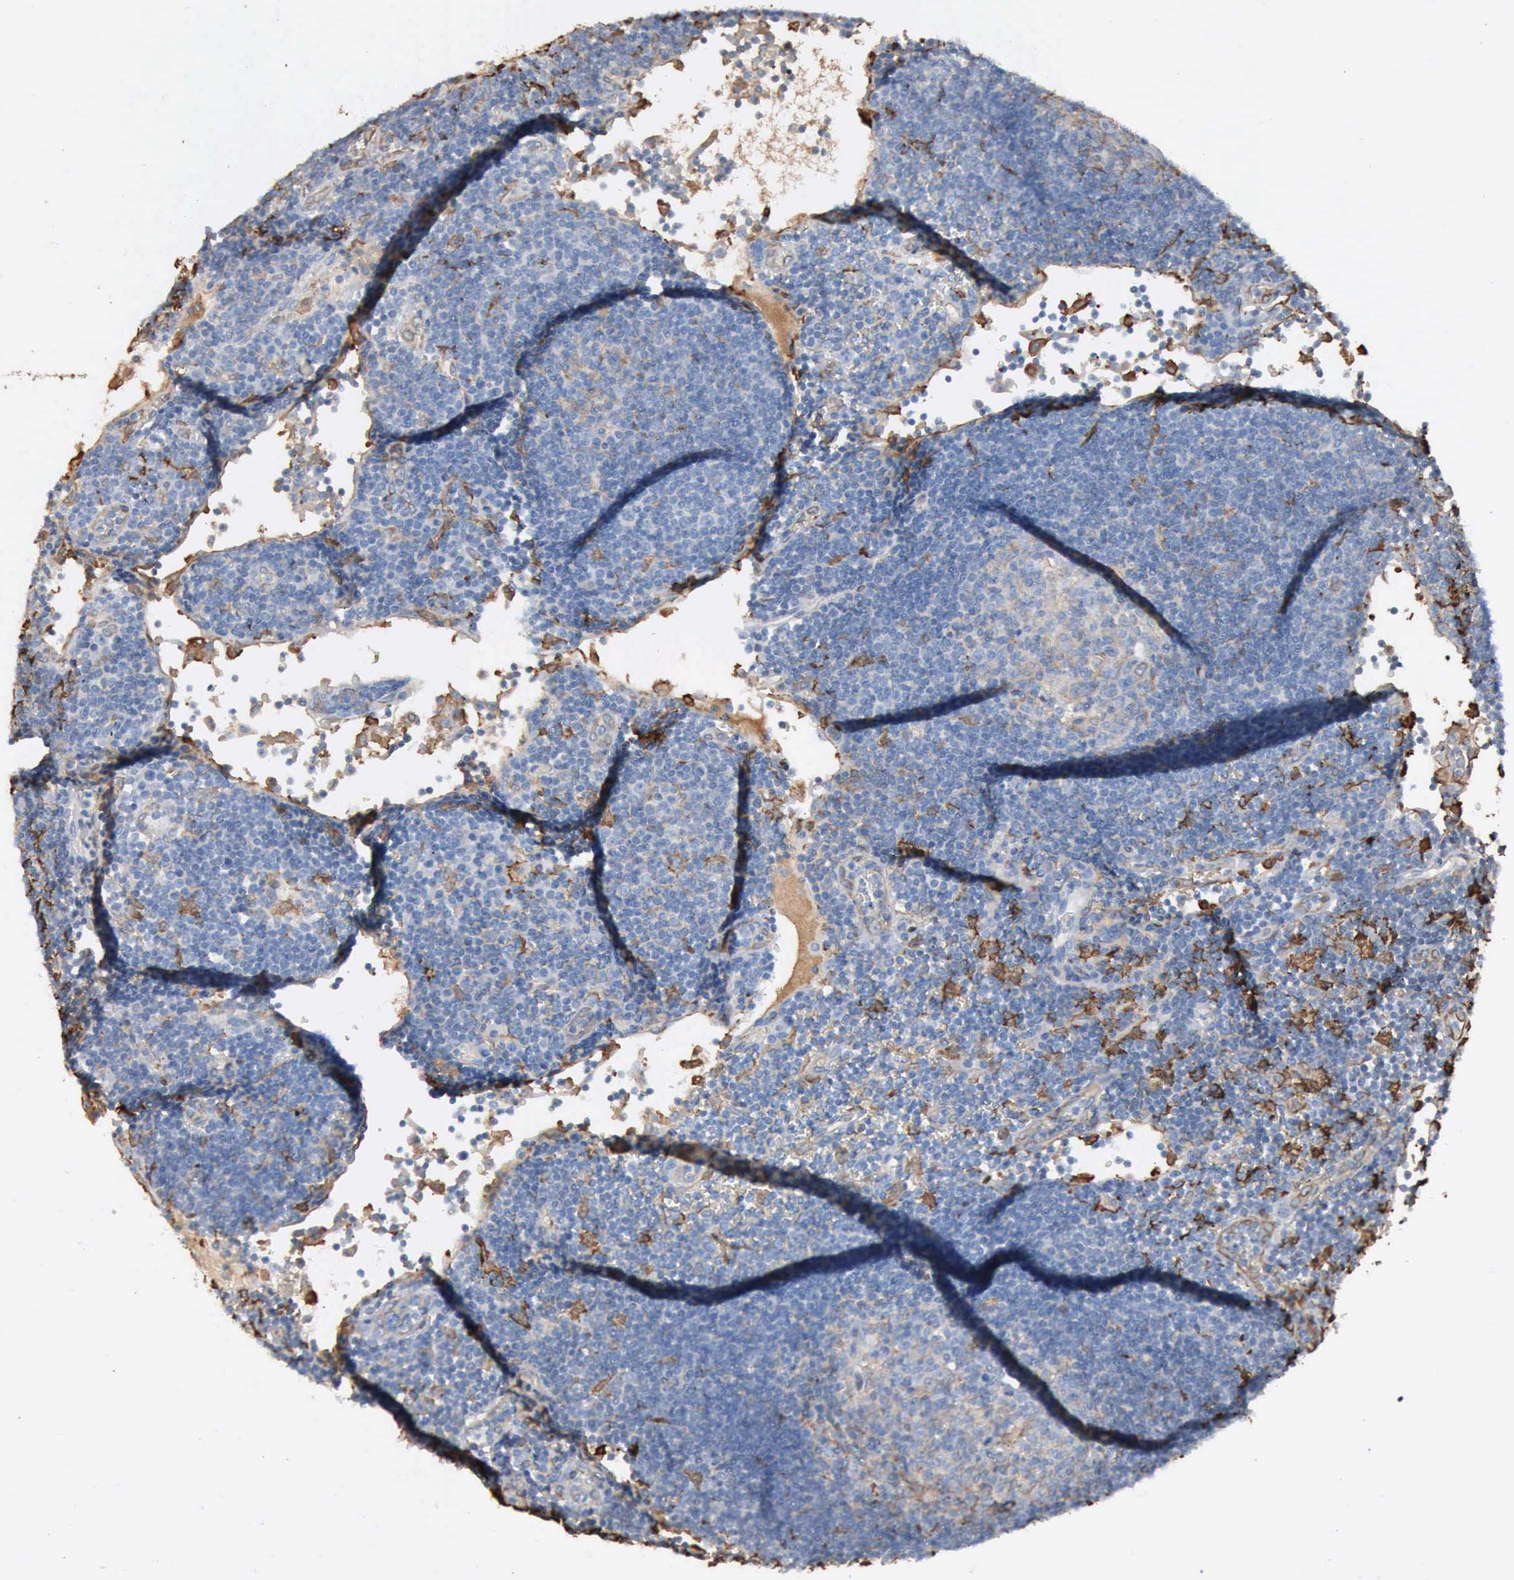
{"staining": {"intensity": "weak", "quantity": ">75%", "location": "cytoplasmic/membranous"}, "tissue": "lymph node", "cell_type": "Germinal center cells", "image_type": "normal", "snomed": [{"axis": "morphology", "description": "Normal tissue, NOS"}, {"axis": "topography", "description": "Lymph node"}], "caption": "The photomicrograph demonstrates immunohistochemical staining of benign lymph node. There is weak cytoplasmic/membranous expression is appreciated in approximately >75% of germinal center cells. (Brightfield microscopy of DAB IHC at high magnification).", "gene": "FSCN1", "patient": {"sex": "male", "age": 54}}